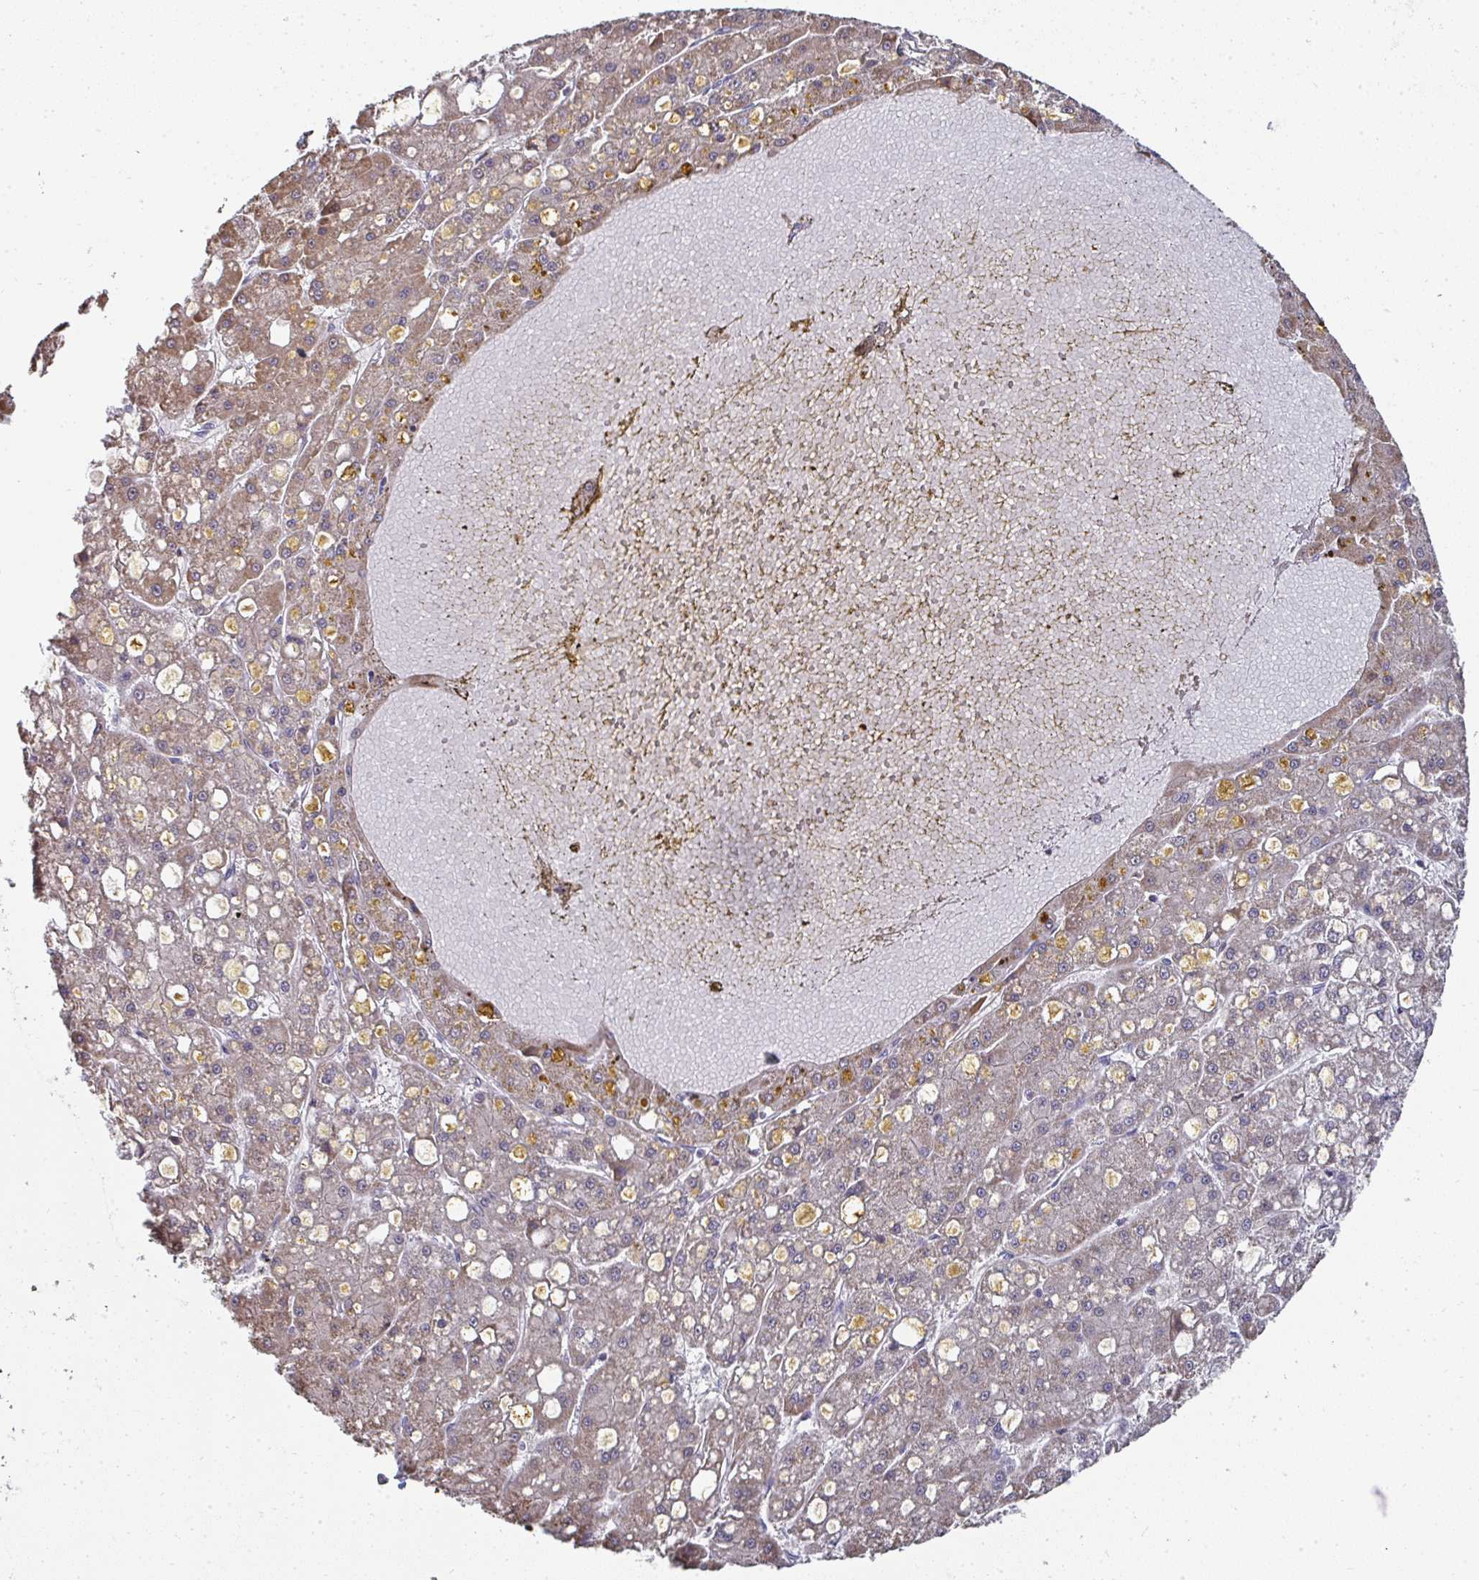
{"staining": {"intensity": "weak", "quantity": "<25%", "location": "cytoplasmic/membranous"}, "tissue": "liver cancer", "cell_type": "Tumor cells", "image_type": "cancer", "snomed": [{"axis": "morphology", "description": "Carcinoma, Hepatocellular, NOS"}, {"axis": "topography", "description": "Liver"}], "caption": "Liver cancer (hepatocellular carcinoma) was stained to show a protein in brown. There is no significant positivity in tumor cells.", "gene": "AGTPBP1", "patient": {"sex": "male", "age": 67}}